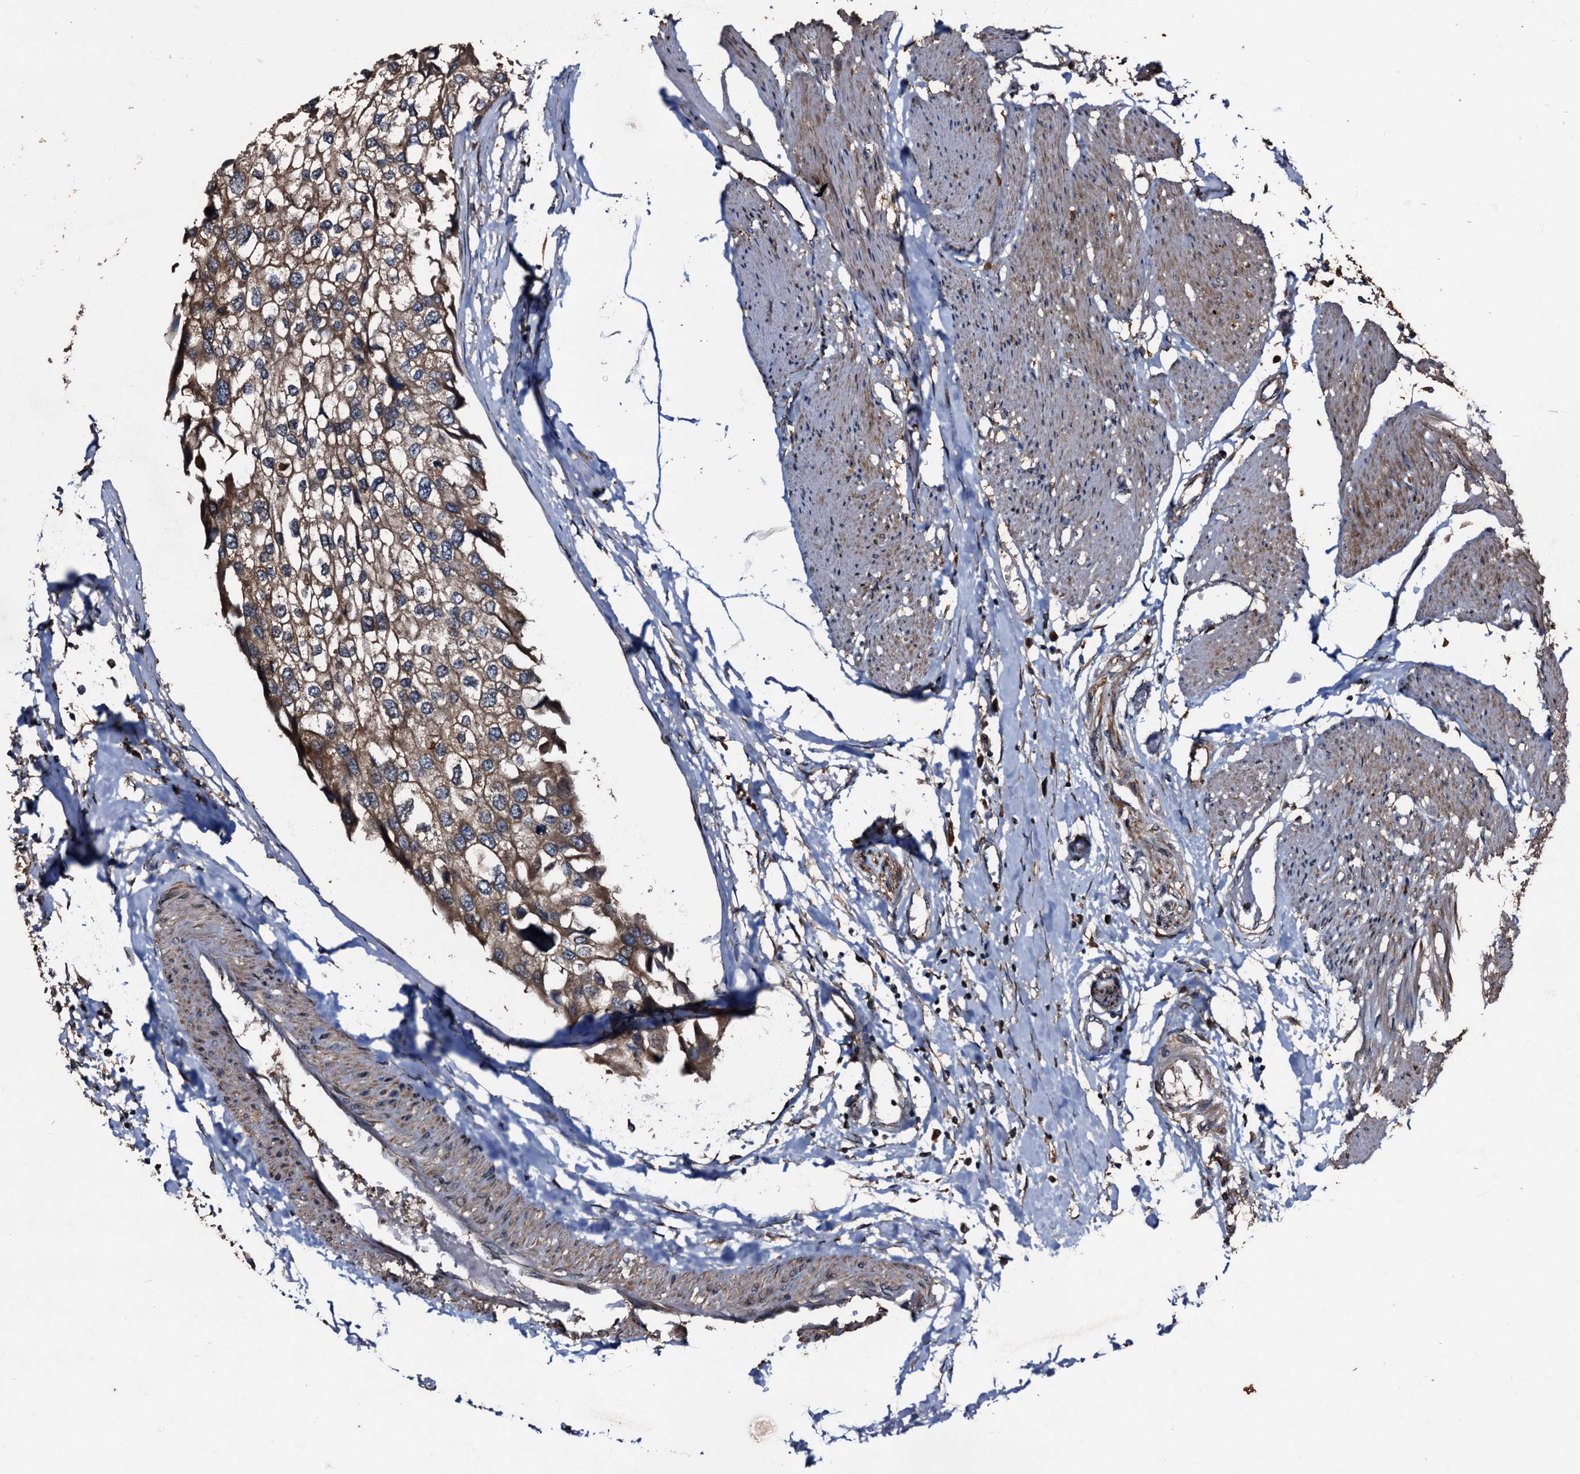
{"staining": {"intensity": "moderate", "quantity": ">75%", "location": "cytoplasmic/membranous"}, "tissue": "urothelial cancer", "cell_type": "Tumor cells", "image_type": "cancer", "snomed": [{"axis": "morphology", "description": "Urothelial carcinoma, High grade"}, {"axis": "topography", "description": "Urinary bladder"}], "caption": "Immunohistochemistry (IHC) image of neoplastic tissue: human urothelial cancer stained using immunohistochemistry (IHC) shows medium levels of moderate protein expression localized specifically in the cytoplasmic/membranous of tumor cells, appearing as a cytoplasmic/membranous brown color.", "gene": "PEX5", "patient": {"sex": "male", "age": 64}}